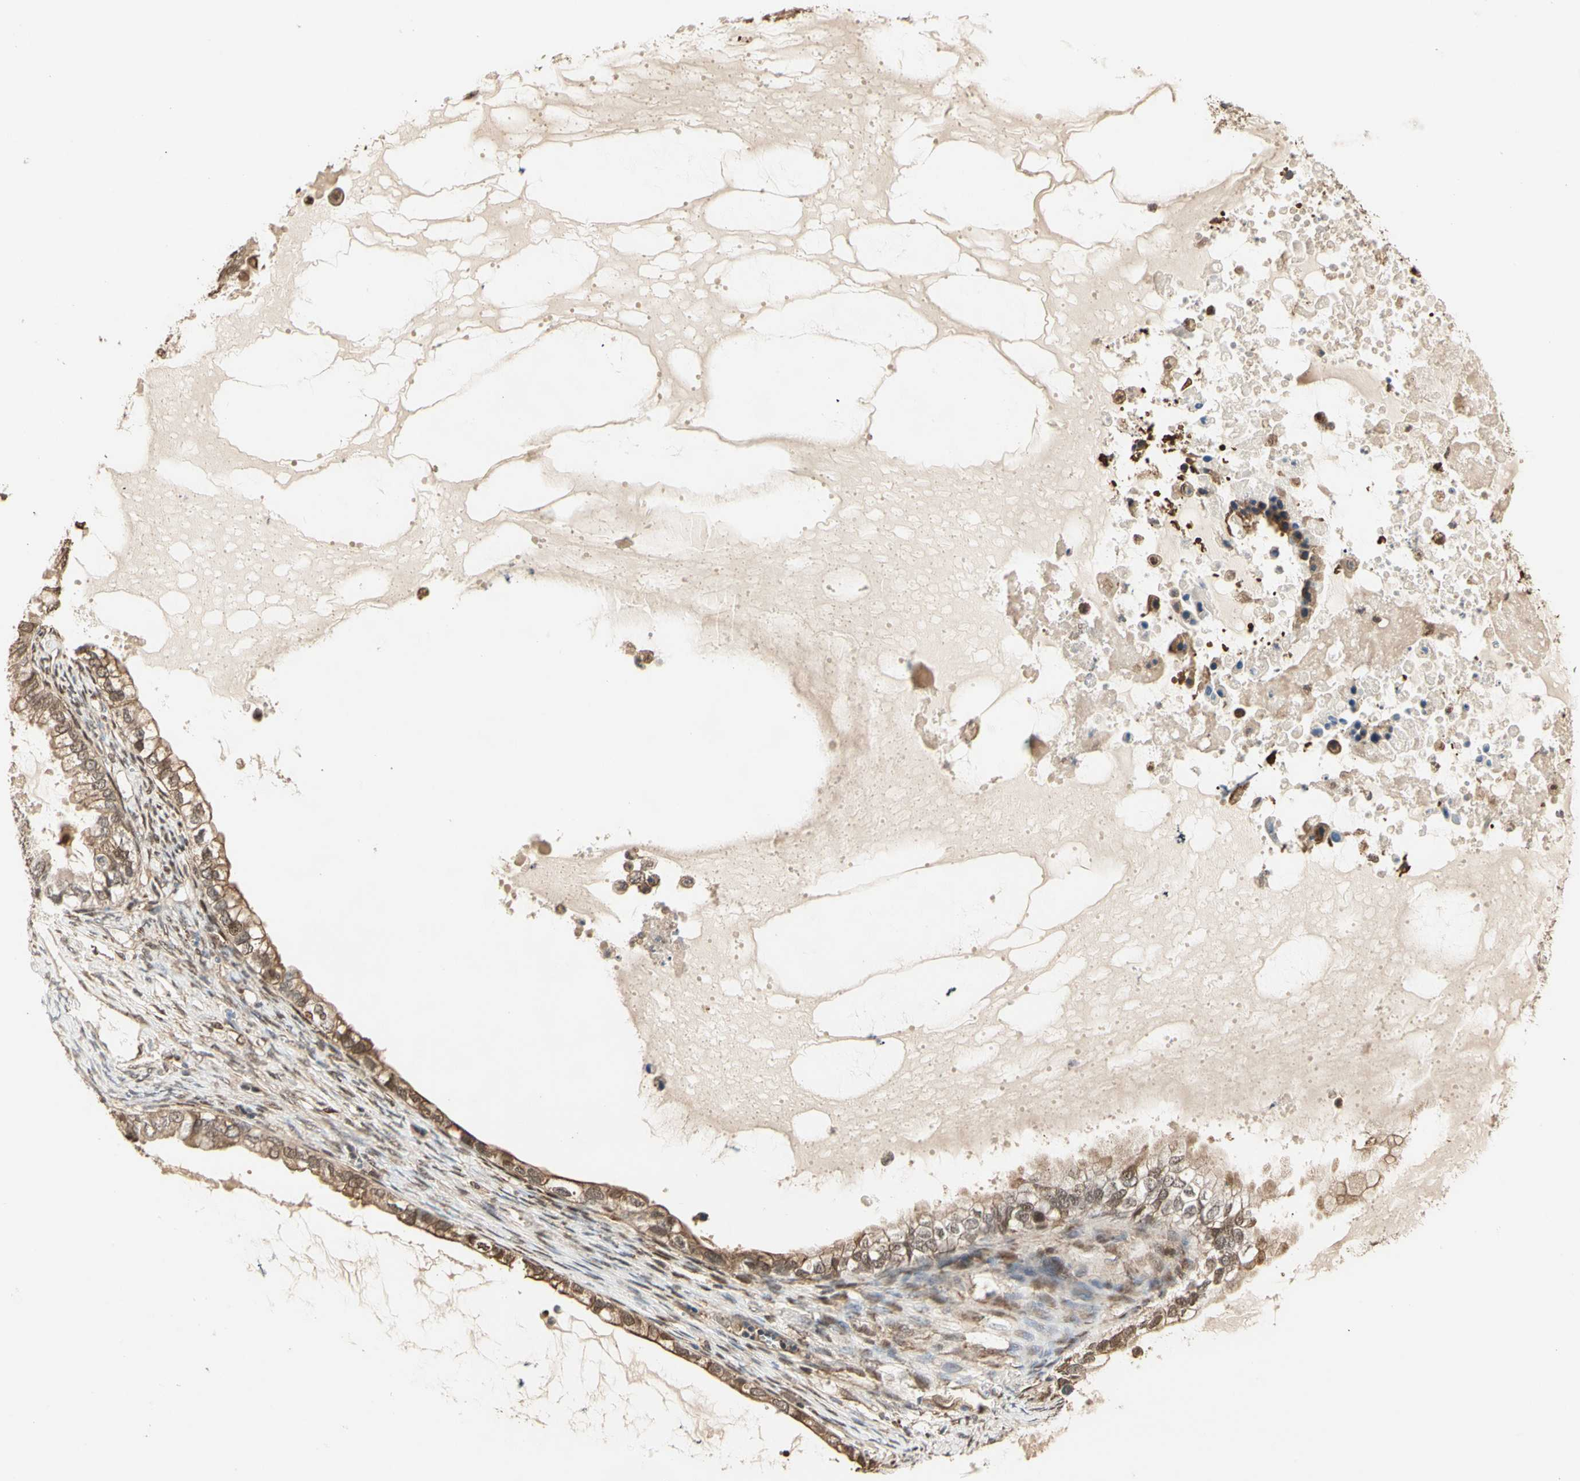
{"staining": {"intensity": "moderate", "quantity": ">75%", "location": "cytoplasmic/membranous,nuclear"}, "tissue": "ovarian cancer", "cell_type": "Tumor cells", "image_type": "cancer", "snomed": [{"axis": "morphology", "description": "Cystadenocarcinoma, mucinous, NOS"}, {"axis": "topography", "description": "Ovary"}], "caption": "High-power microscopy captured an immunohistochemistry (IHC) photomicrograph of ovarian cancer, revealing moderate cytoplasmic/membranous and nuclear staining in about >75% of tumor cells.", "gene": "DRG2", "patient": {"sex": "female", "age": 80}}